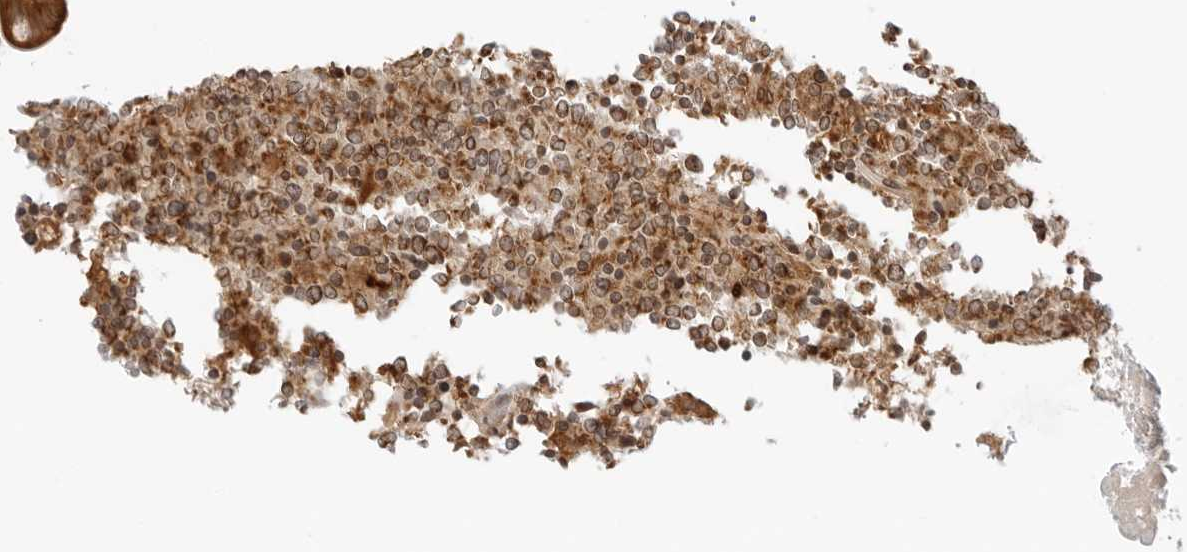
{"staining": {"intensity": "strong", "quantity": ">75%", "location": "cytoplasmic/membranous"}, "tissue": "small intestine", "cell_type": "Glandular cells", "image_type": "normal", "snomed": [{"axis": "morphology", "description": "Normal tissue, NOS"}, {"axis": "topography", "description": "Smooth muscle"}, {"axis": "topography", "description": "Small intestine"}], "caption": "Human small intestine stained for a protein (brown) shows strong cytoplasmic/membranous positive positivity in about >75% of glandular cells.", "gene": "RC3H1", "patient": {"sex": "female", "age": 84}}